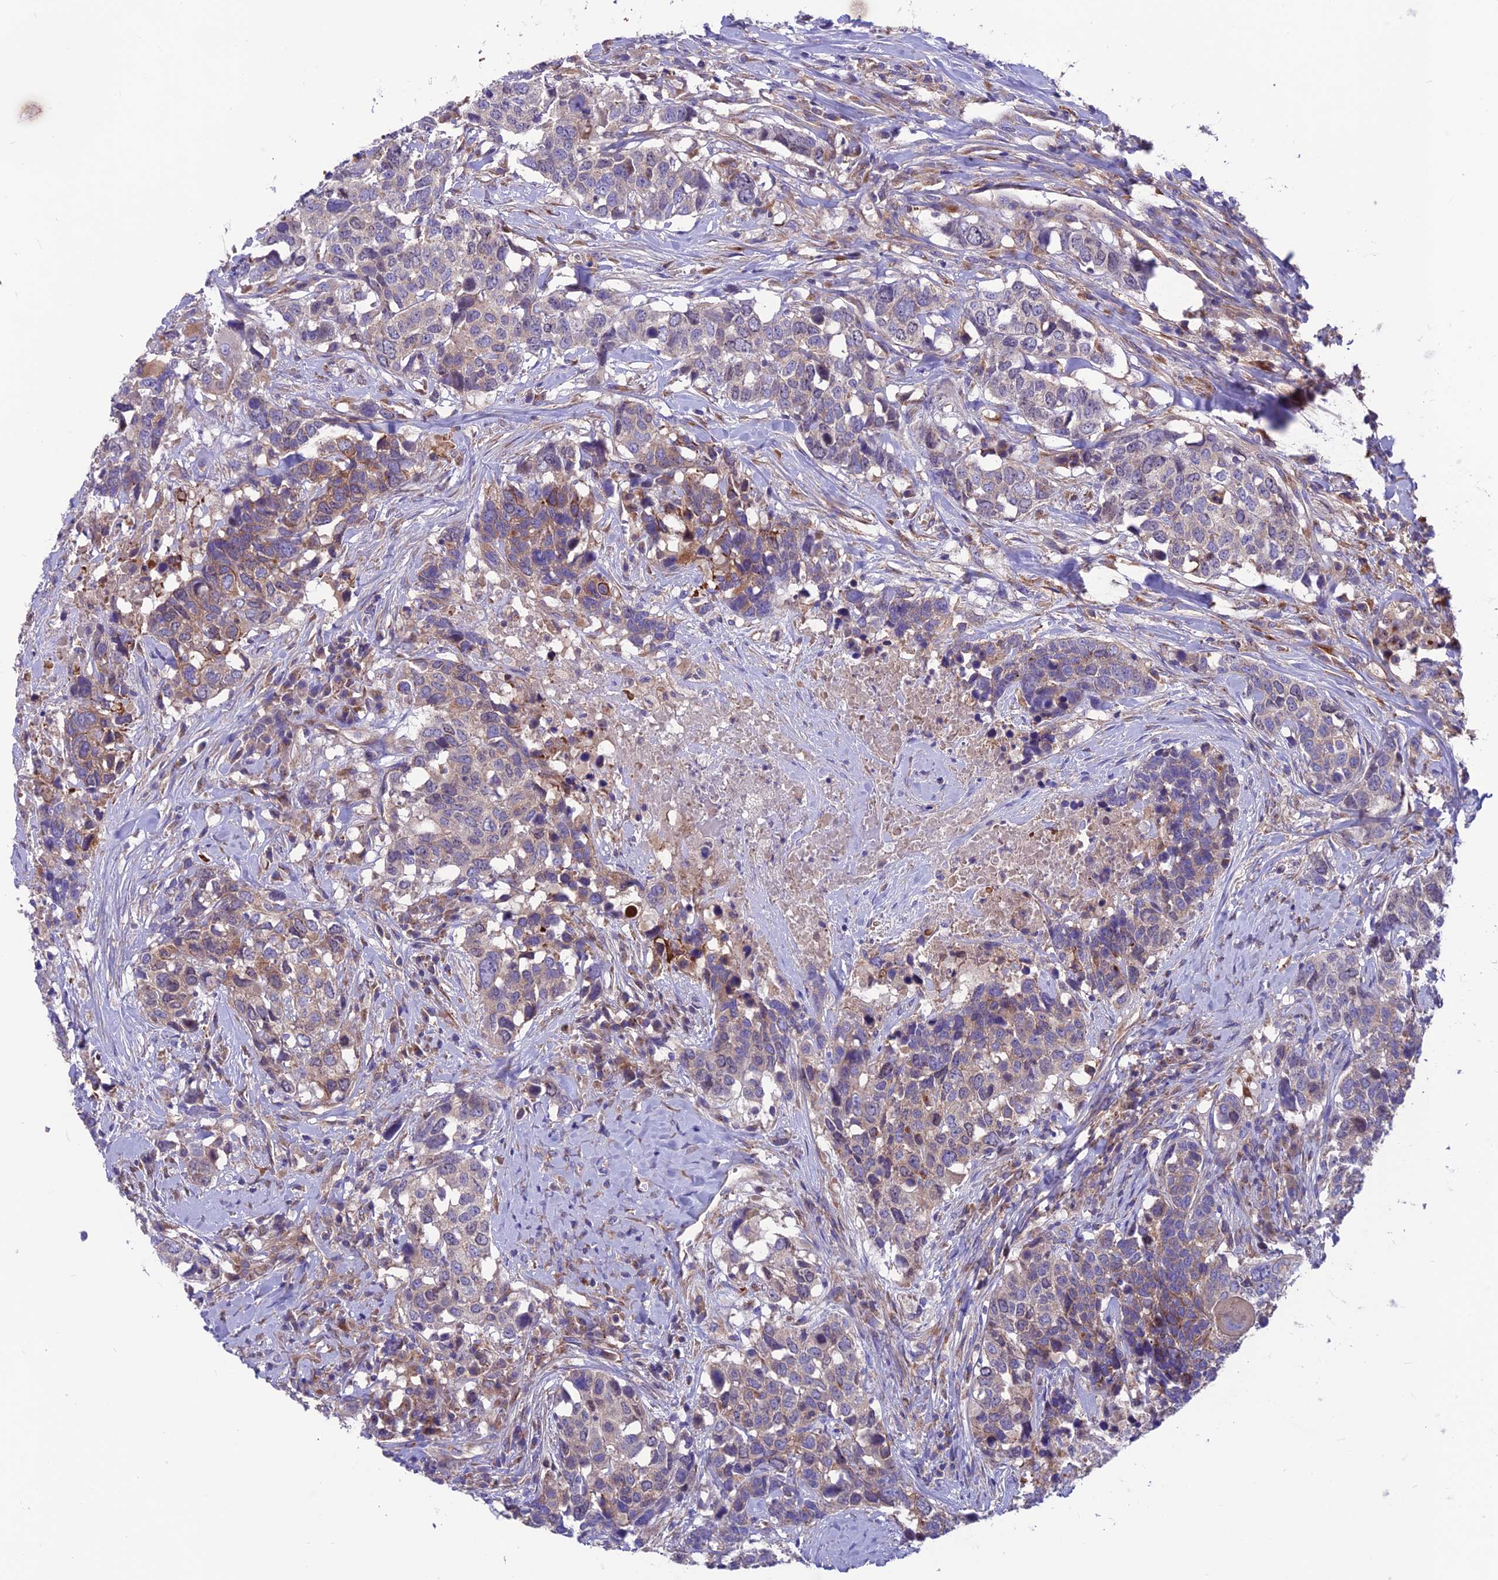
{"staining": {"intensity": "weak", "quantity": ">75%", "location": "cytoplasmic/membranous"}, "tissue": "head and neck cancer", "cell_type": "Tumor cells", "image_type": "cancer", "snomed": [{"axis": "morphology", "description": "Squamous cell carcinoma, NOS"}, {"axis": "topography", "description": "Head-Neck"}], "caption": "Human head and neck cancer (squamous cell carcinoma) stained for a protein (brown) shows weak cytoplasmic/membranous positive expression in about >75% of tumor cells.", "gene": "VPS16", "patient": {"sex": "male", "age": 66}}